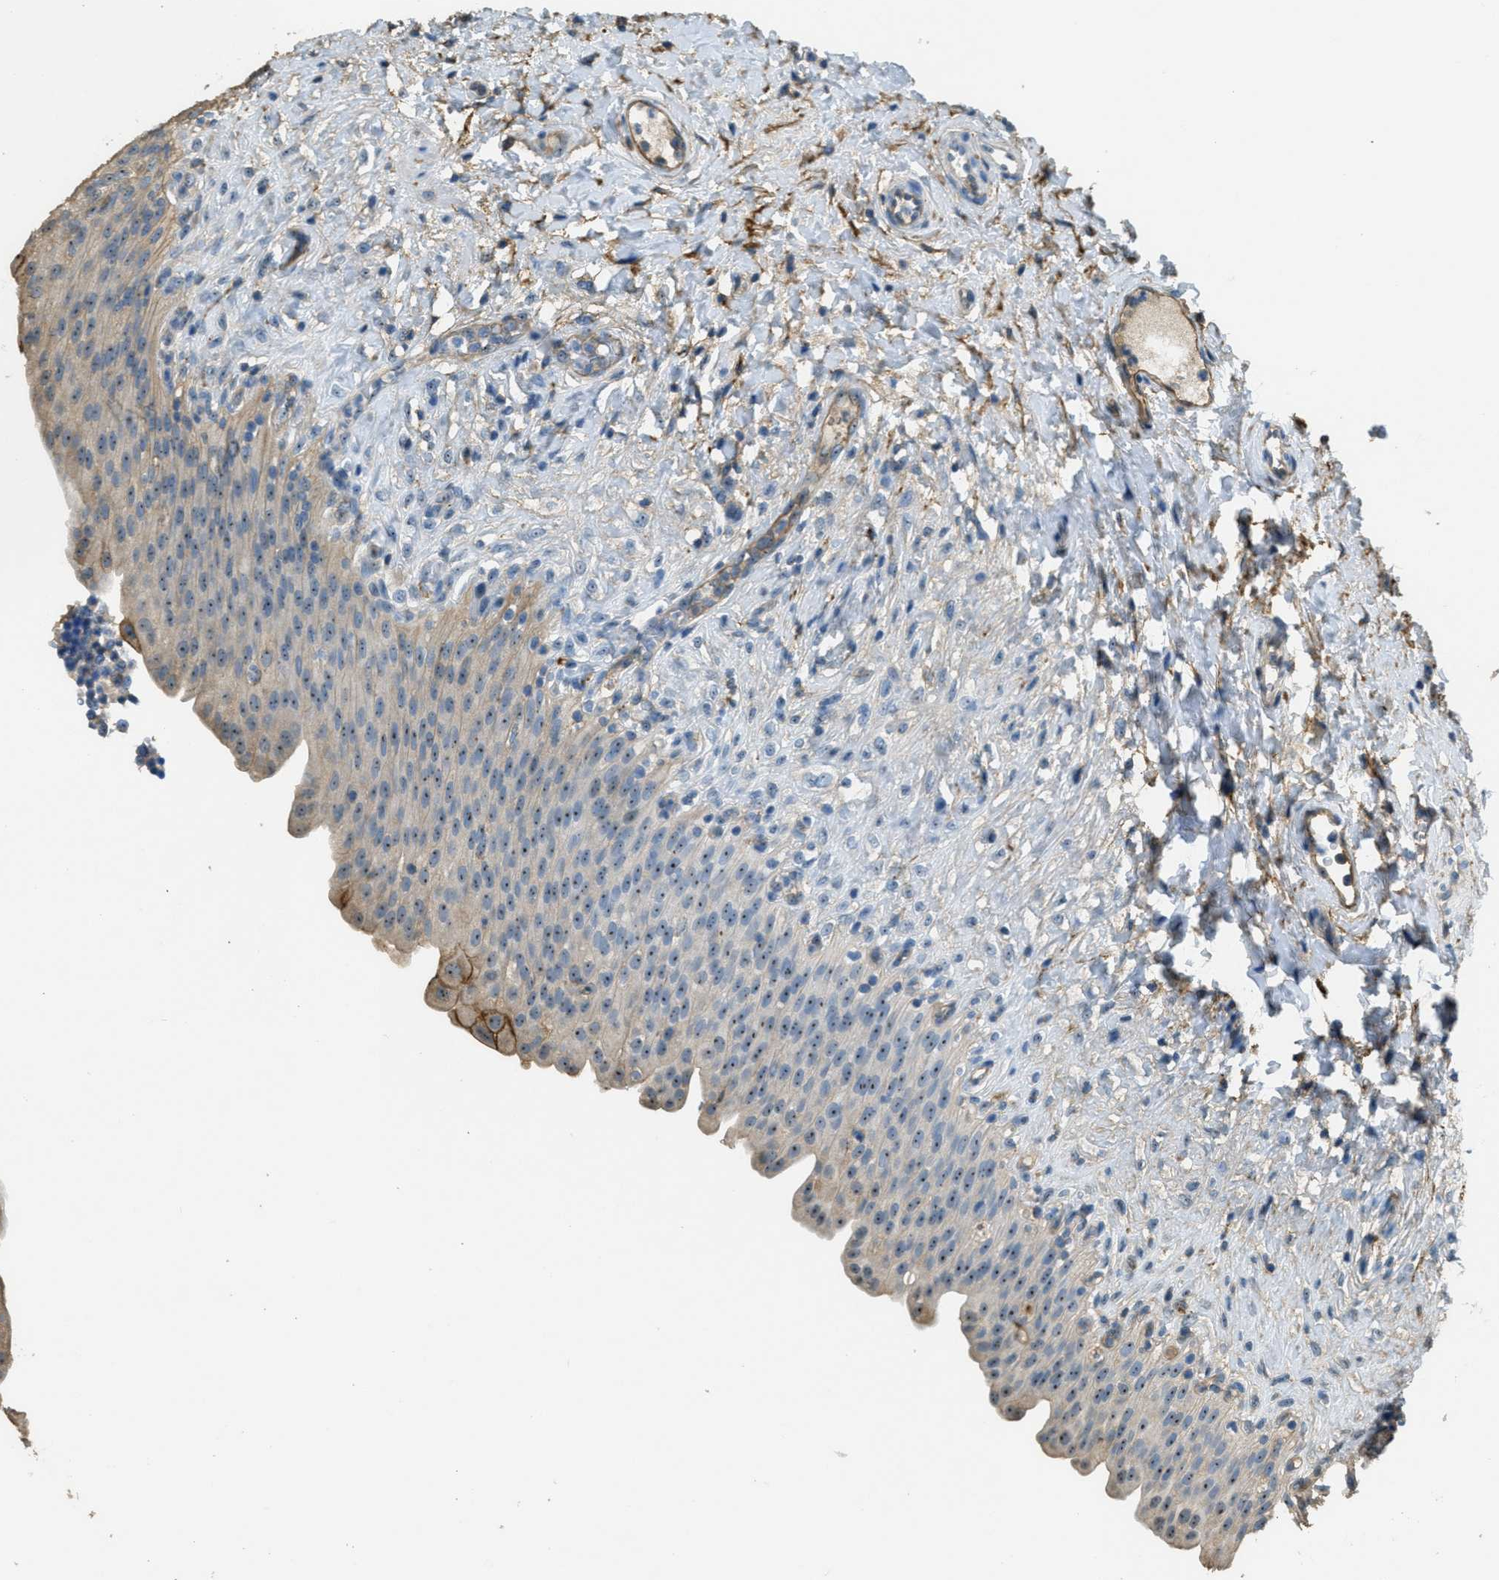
{"staining": {"intensity": "moderate", "quantity": "25%-75%", "location": "cytoplasmic/membranous,nuclear"}, "tissue": "urinary bladder", "cell_type": "Urothelial cells", "image_type": "normal", "snomed": [{"axis": "morphology", "description": "Urothelial carcinoma, High grade"}, {"axis": "topography", "description": "Urinary bladder"}], "caption": "Urinary bladder stained with DAB (3,3'-diaminobenzidine) immunohistochemistry displays medium levels of moderate cytoplasmic/membranous,nuclear staining in approximately 25%-75% of urothelial cells.", "gene": "OSMR", "patient": {"sex": "male", "age": 46}}